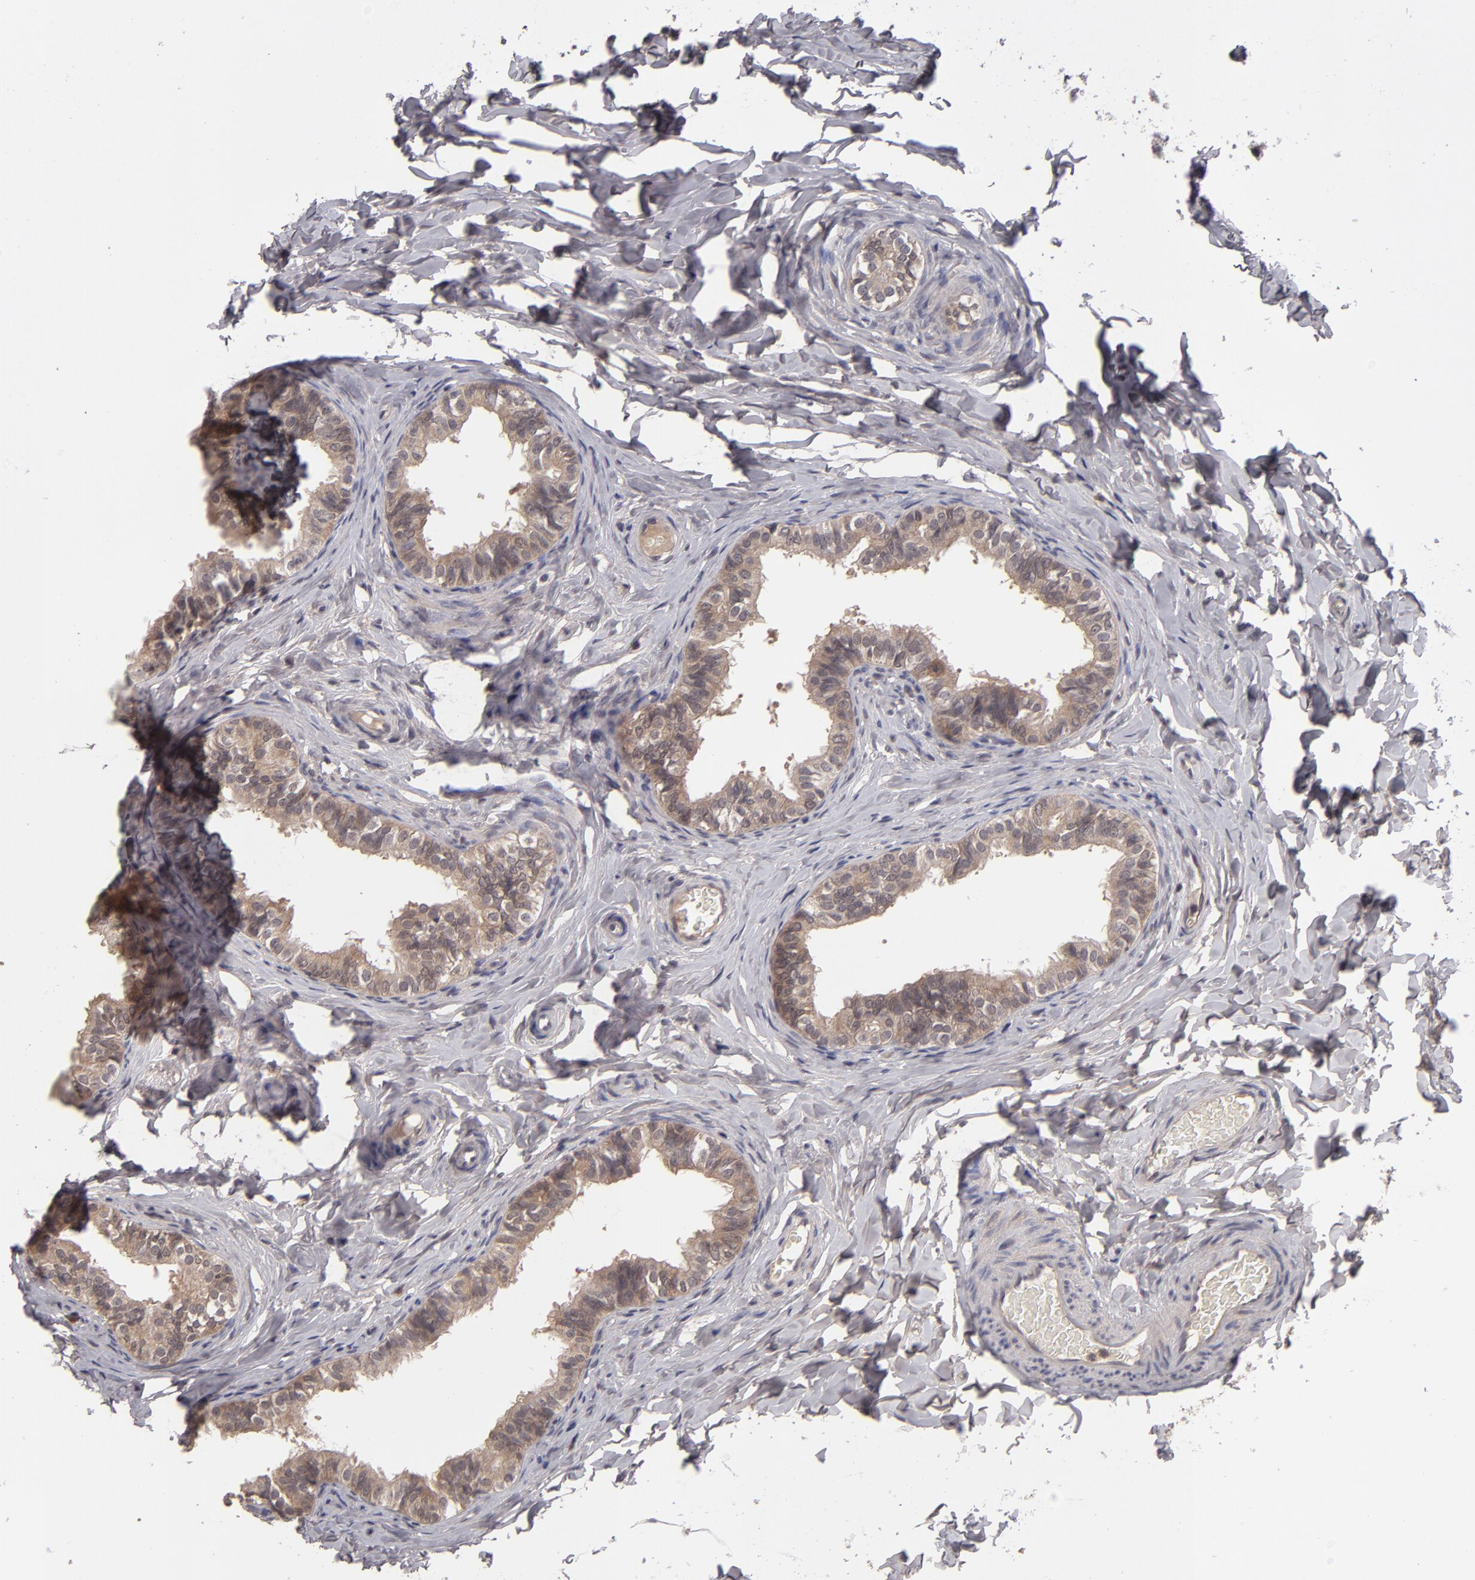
{"staining": {"intensity": "moderate", "quantity": ">75%", "location": "cytoplasmic/membranous"}, "tissue": "epididymis", "cell_type": "Glandular cells", "image_type": "normal", "snomed": [{"axis": "morphology", "description": "Normal tissue, NOS"}, {"axis": "topography", "description": "Soft tissue"}, {"axis": "topography", "description": "Epididymis"}], "caption": "Moderate cytoplasmic/membranous positivity is seen in approximately >75% of glandular cells in normal epididymis.", "gene": "TYMS", "patient": {"sex": "male", "age": 26}}